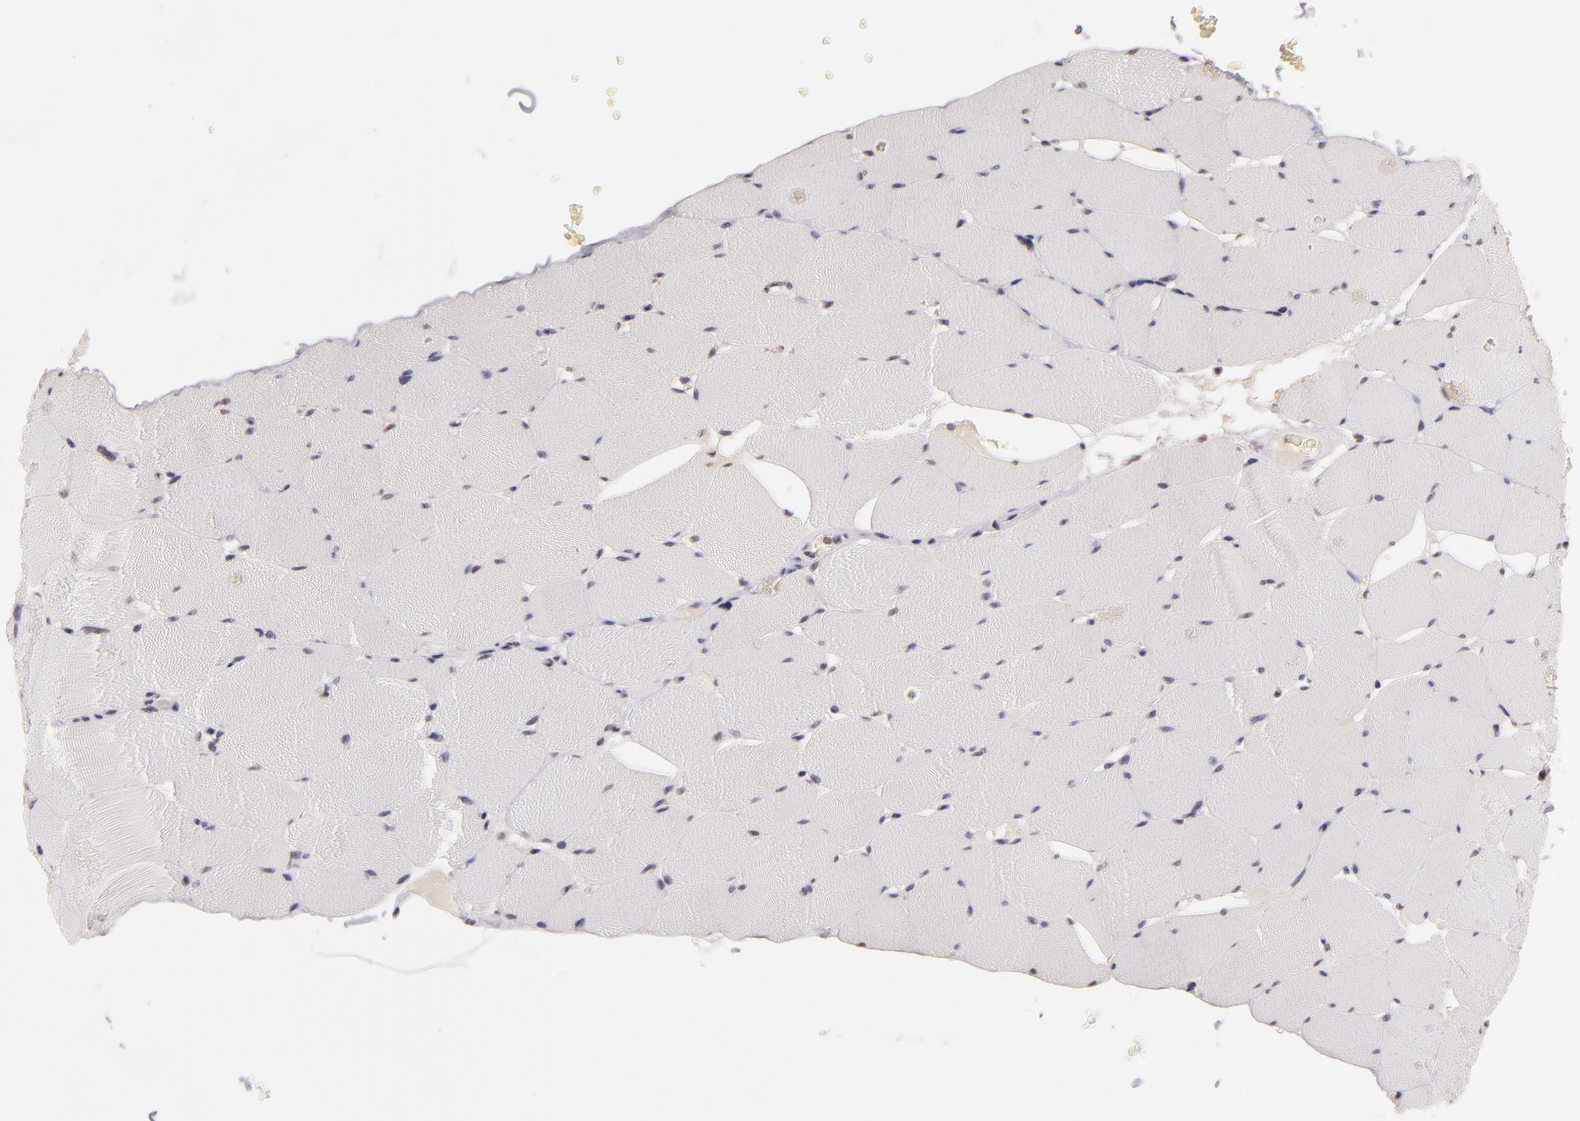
{"staining": {"intensity": "weak", "quantity": "25%-75%", "location": "nuclear"}, "tissue": "skeletal muscle", "cell_type": "Myocytes", "image_type": "normal", "snomed": [{"axis": "morphology", "description": "Normal tissue, NOS"}, {"axis": "topography", "description": "Skeletal muscle"}], "caption": "This is an image of immunohistochemistry (IHC) staining of unremarkable skeletal muscle, which shows weak expression in the nuclear of myocytes.", "gene": "INTS6", "patient": {"sex": "male", "age": 62}}